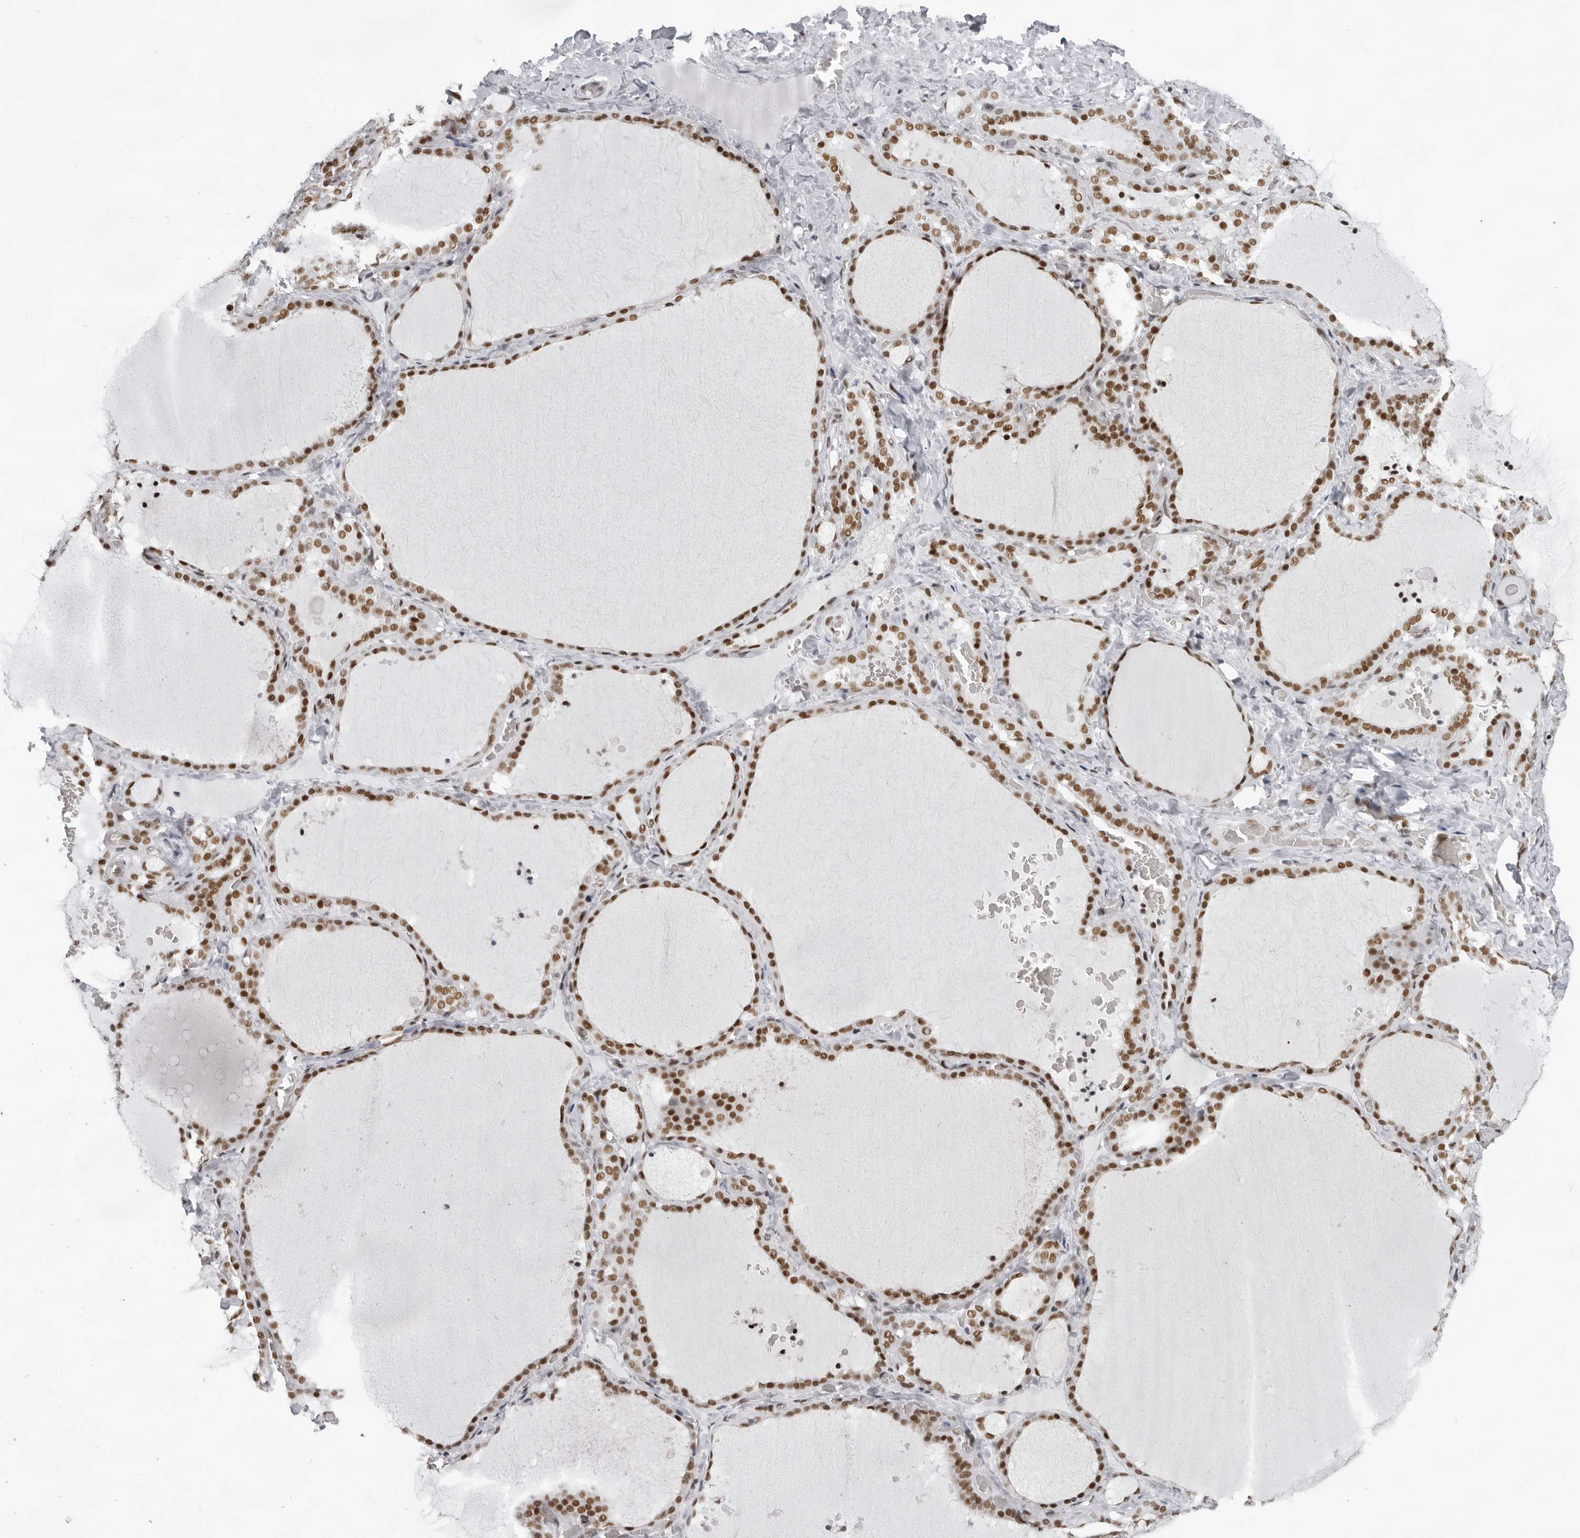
{"staining": {"intensity": "strong", "quantity": ">75%", "location": "nuclear"}, "tissue": "thyroid gland", "cell_type": "Glandular cells", "image_type": "normal", "snomed": [{"axis": "morphology", "description": "Normal tissue, NOS"}, {"axis": "topography", "description": "Thyroid gland"}], "caption": "A brown stain labels strong nuclear positivity of a protein in glandular cells of benign human thyroid gland. (brown staining indicates protein expression, while blue staining denotes nuclei).", "gene": "IRF2BP2", "patient": {"sex": "female", "age": 22}}